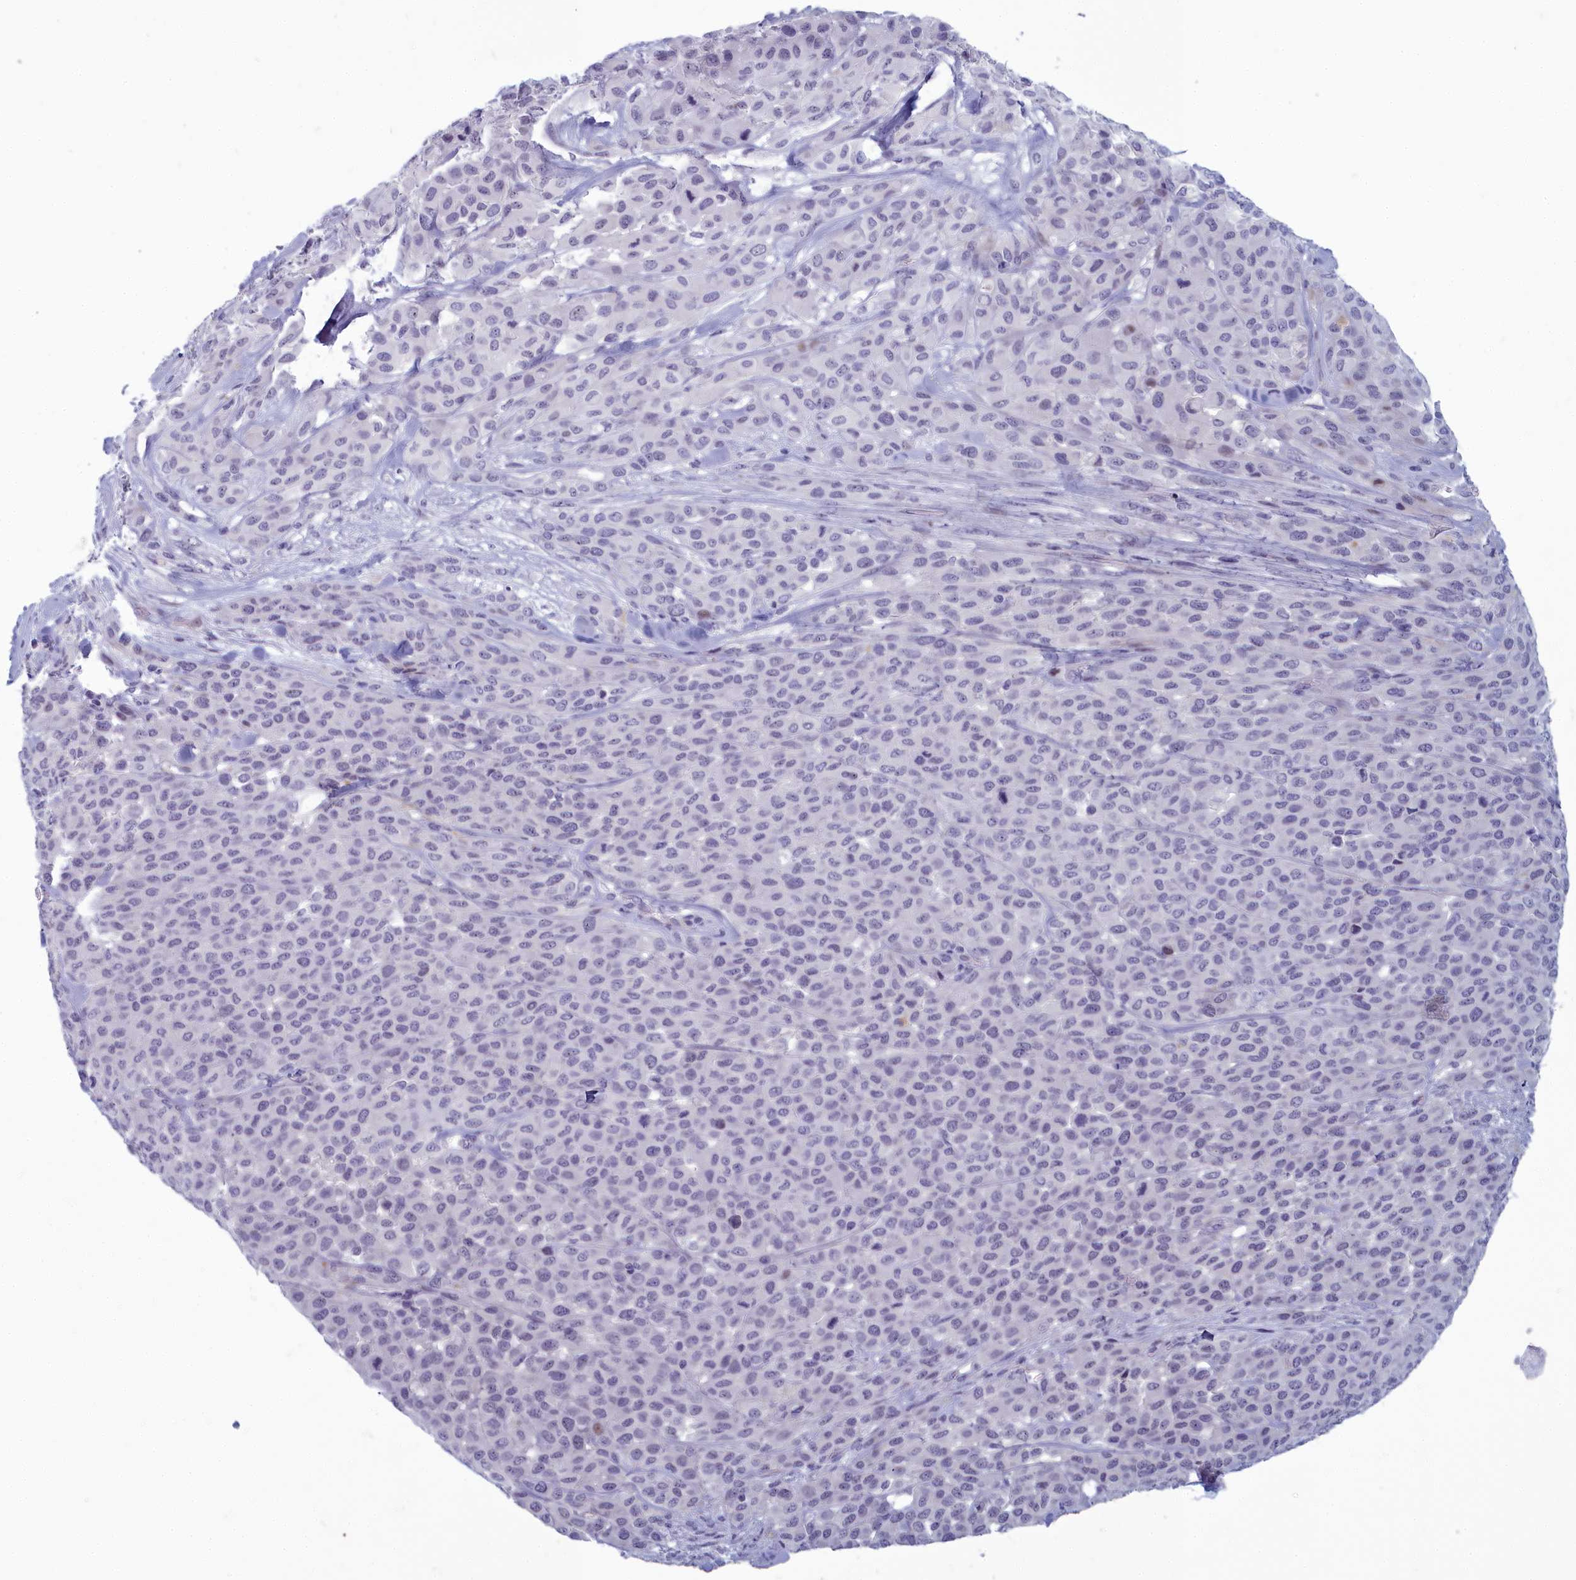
{"staining": {"intensity": "negative", "quantity": "none", "location": "none"}, "tissue": "melanoma", "cell_type": "Tumor cells", "image_type": "cancer", "snomed": [{"axis": "morphology", "description": "Malignant melanoma, Metastatic site"}, {"axis": "topography", "description": "Skin"}], "caption": "The immunohistochemistry (IHC) histopathology image has no significant staining in tumor cells of malignant melanoma (metastatic site) tissue. Brightfield microscopy of immunohistochemistry stained with DAB (brown) and hematoxylin (blue), captured at high magnification.", "gene": "INSYN2A", "patient": {"sex": "female", "age": 81}}